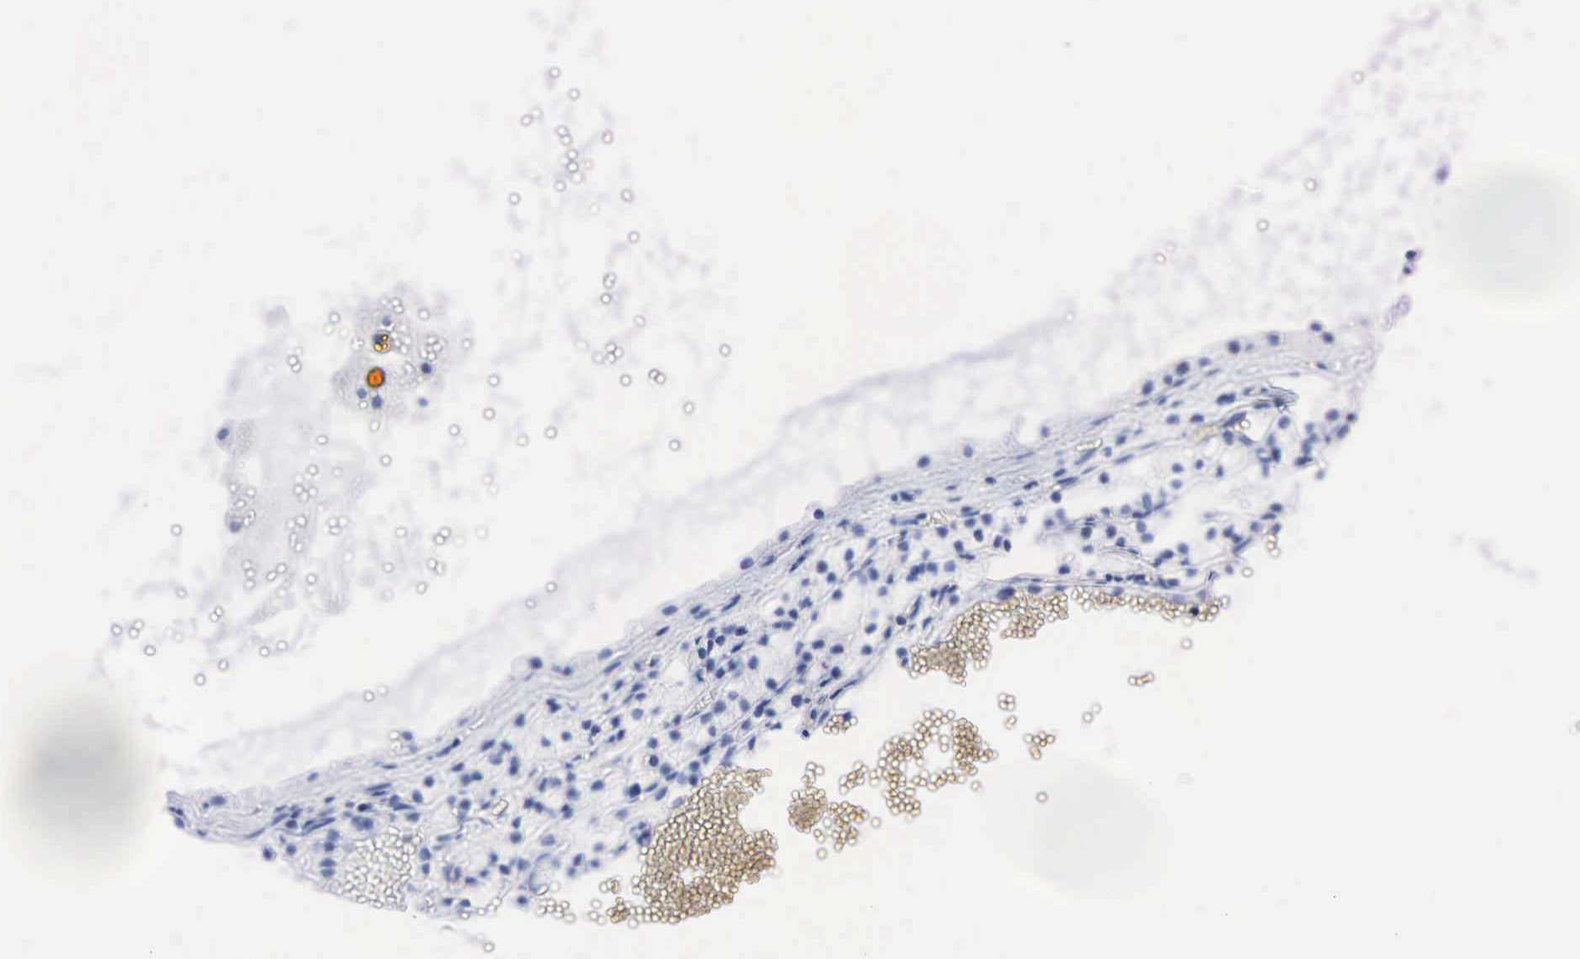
{"staining": {"intensity": "negative", "quantity": "none", "location": "none"}, "tissue": "renal cancer", "cell_type": "Tumor cells", "image_type": "cancer", "snomed": [{"axis": "morphology", "description": "Adenocarcinoma, NOS"}, {"axis": "topography", "description": "Kidney"}], "caption": "Human renal adenocarcinoma stained for a protein using IHC reveals no expression in tumor cells.", "gene": "PTH", "patient": {"sex": "male", "age": 61}}